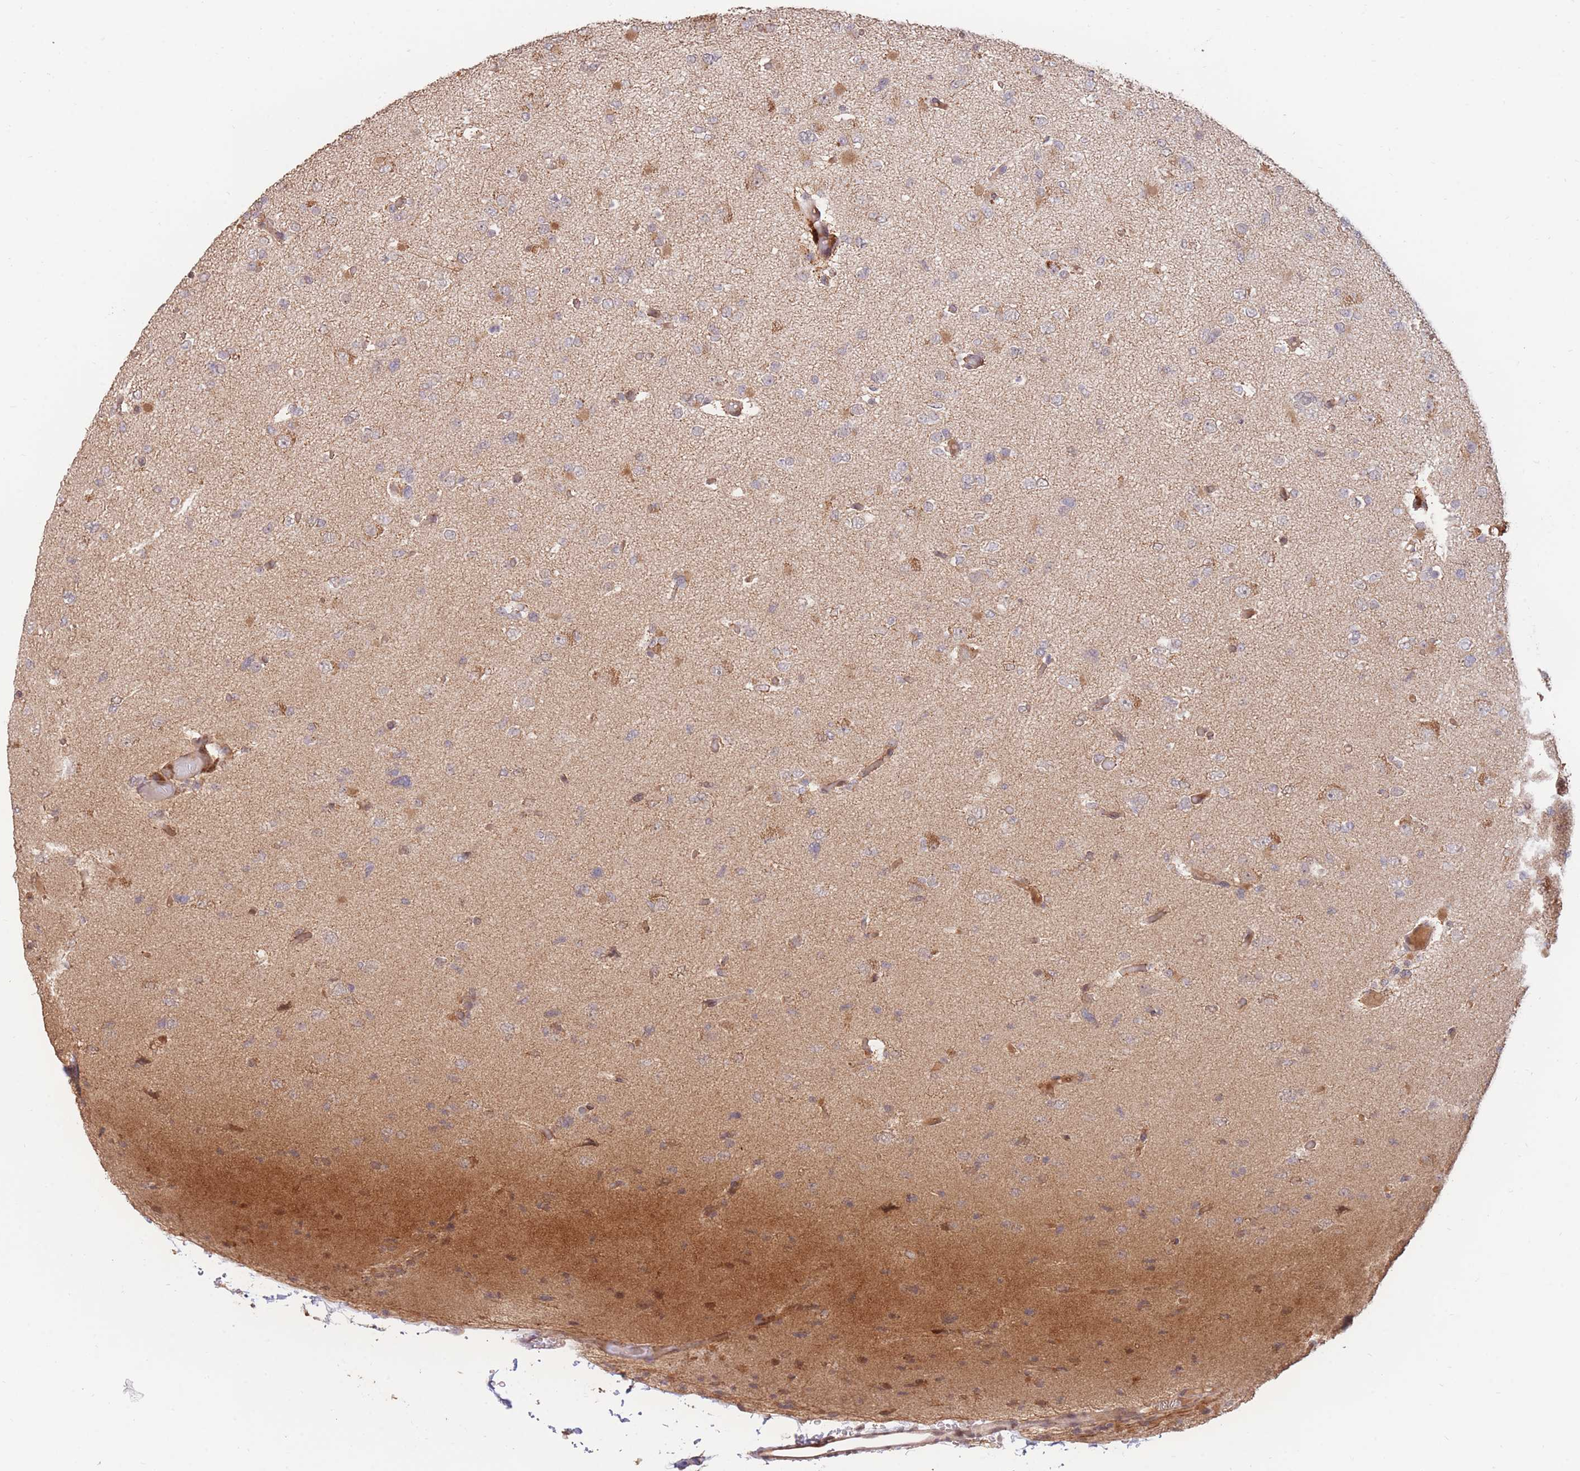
{"staining": {"intensity": "negative", "quantity": "none", "location": "none"}, "tissue": "glioma", "cell_type": "Tumor cells", "image_type": "cancer", "snomed": [{"axis": "morphology", "description": "Glioma, malignant, Low grade"}, {"axis": "topography", "description": "Brain"}], "caption": "This is an IHC histopathology image of glioma. There is no positivity in tumor cells.", "gene": "RGS14", "patient": {"sex": "female", "age": 22}}